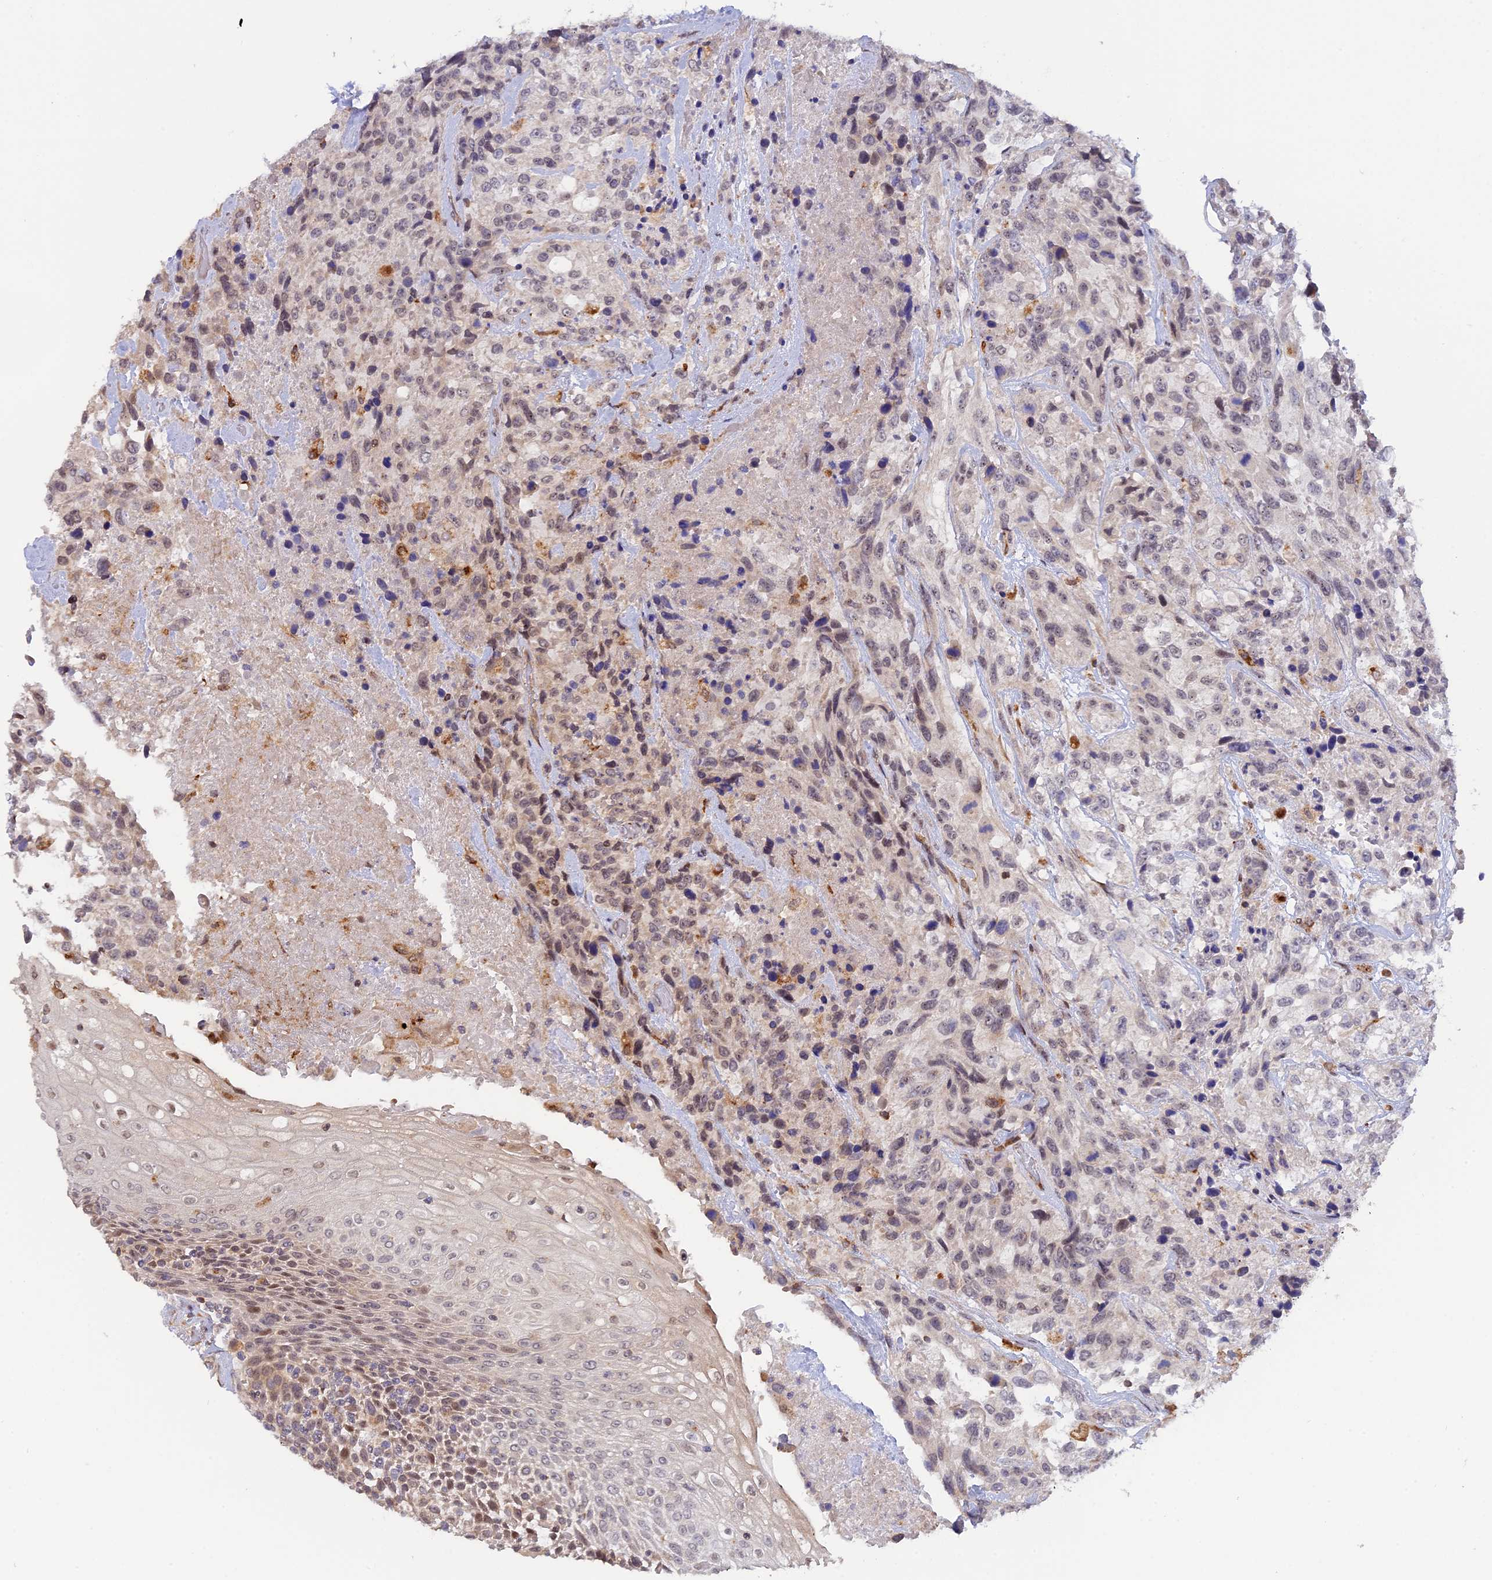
{"staining": {"intensity": "moderate", "quantity": "<25%", "location": "nuclear"}, "tissue": "urothelial cancer", "cell_type": "Tumor cells", "image_type": "cancer", "snomed": [{"axis": "morphology", "description": "Urothelial carcinoma, High grade"}, {"axis": "topography", "description": "Urinary bladder"}], "caption": "Tumor cells display low levels of moderate nuclear expression in about <25% of cells in human urothelial cancer. Nuclei are stained in blue.", "gene": "GSKIP", "patient": {"sex": "female", "age": 70}}